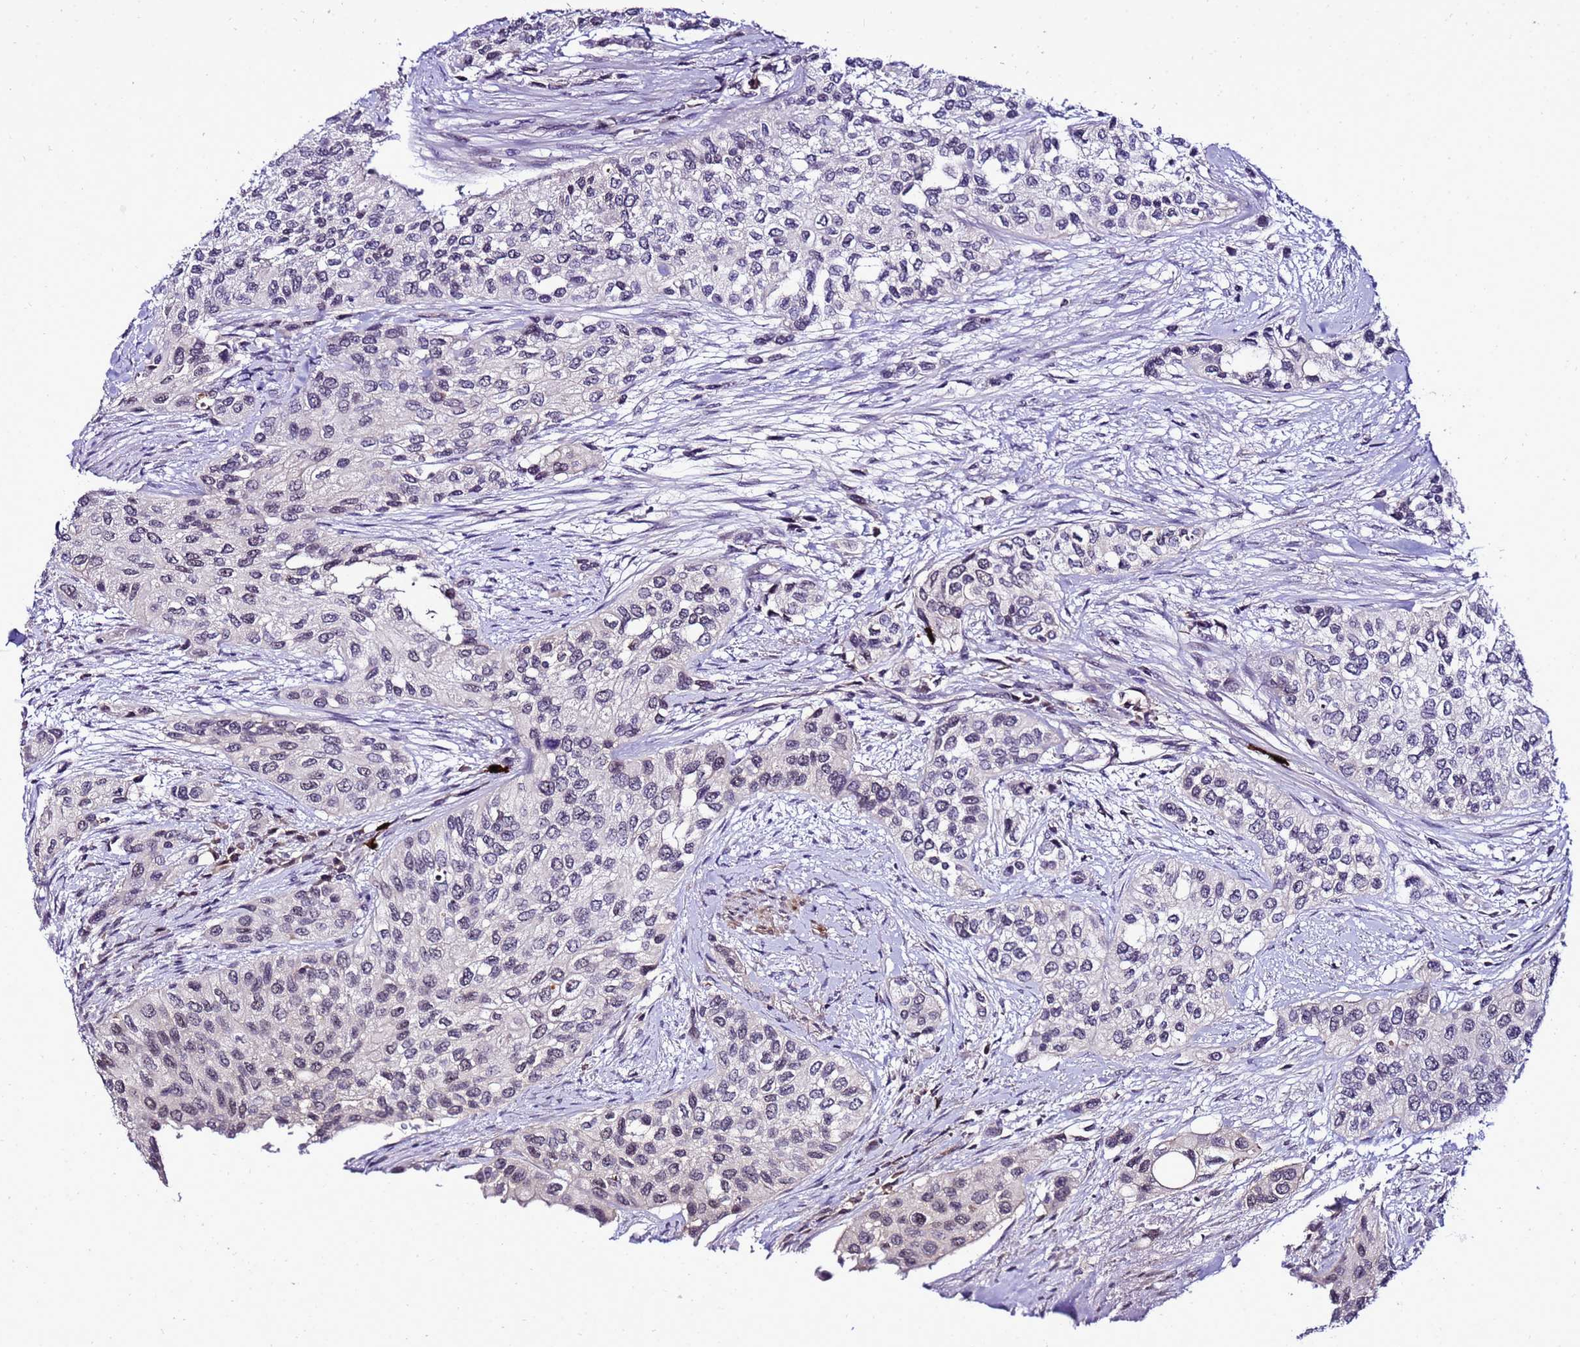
{"staining": {"intensity": "negative", "quantity": "none", "location": "none"}, "tissue": "urothelial cancer", "cell_type": "Tumor cells", "image_type": "cancer", "snomed": [{"axis": "morphology", "description": "Normal tissue, NOS"}, {"axis": "morphology", "description": "Urothelial carcinoma, High grade"}, {"axis": "topography", "description": "Vascular tissue"}, {"axis": "topography", "description": "Urinary bladder"}], "caption": "This is an immunohistochemistry histopathology image of human urothelial carcinoma (high-grade). There is no staining in tumor cells.", "gene": "C19orf47", "patient": {"sex": "female", "age": 56}}